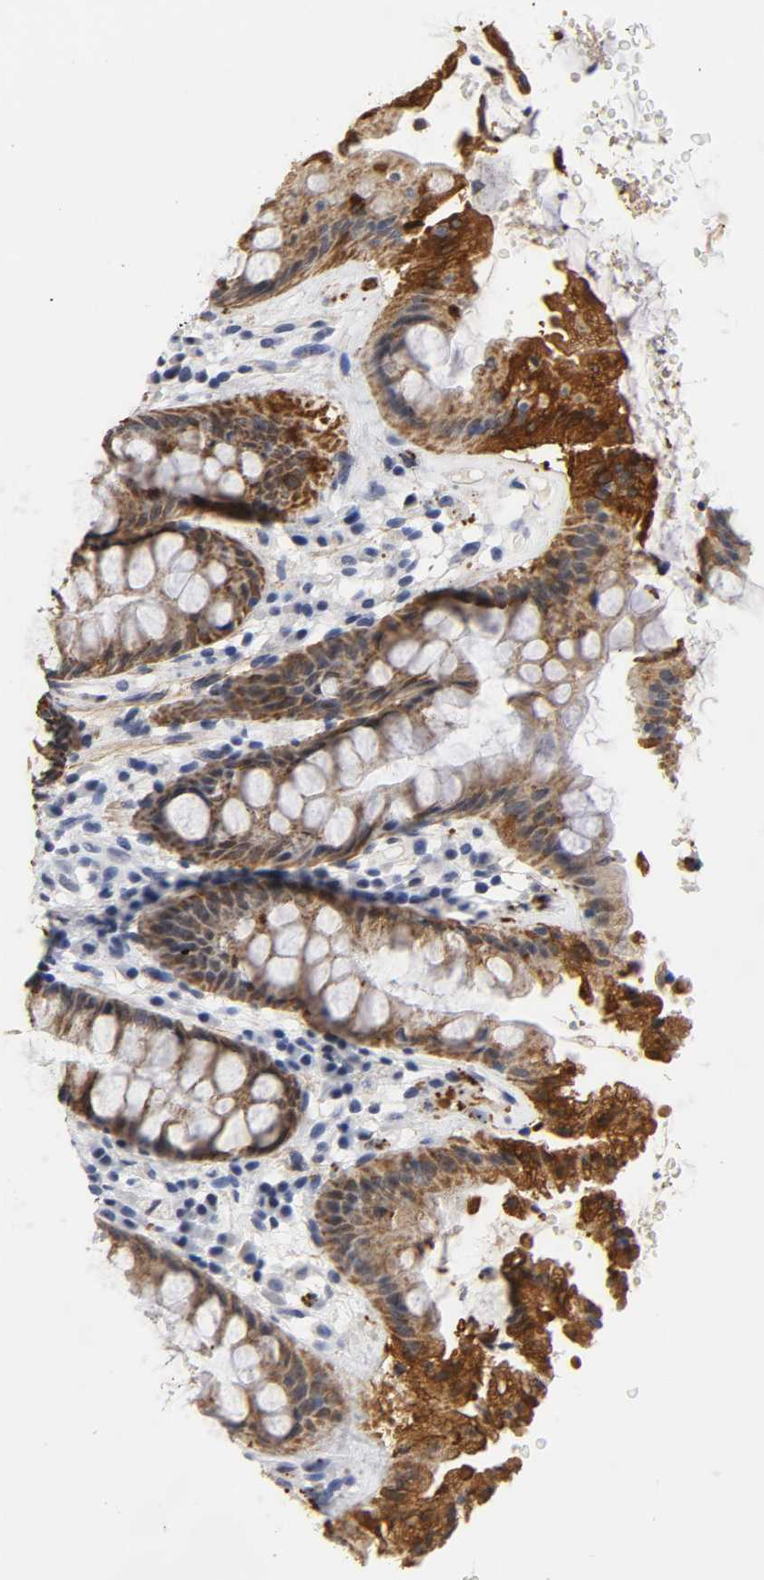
{"staining": {"intensity": "strong", "quantity": ">75%", "location": "cytoplasmic/membranous"}, "tissue": "rectum", "cell_type": "Glandular cells", "image_type": "normal", "snomed": [{"axis": "morphology", "description": "Normal tissue, NOS"}, {"axis": "topography", "description": "Rectum"}], "caption": "Immunohistochemistry (IHC) of unremarkable rectum reveals high levels of strong cytoplasmic/membranous positivity in about >75% of glandular cells. The staining is performed using DAB (3,3'-diaminobenzidine) brown chromogen to label protein expression. The nuclei are counter-stained blue using hematoxylin.", "gene": "GRHL2", "patient": {"sex": "female", "age": 46}}